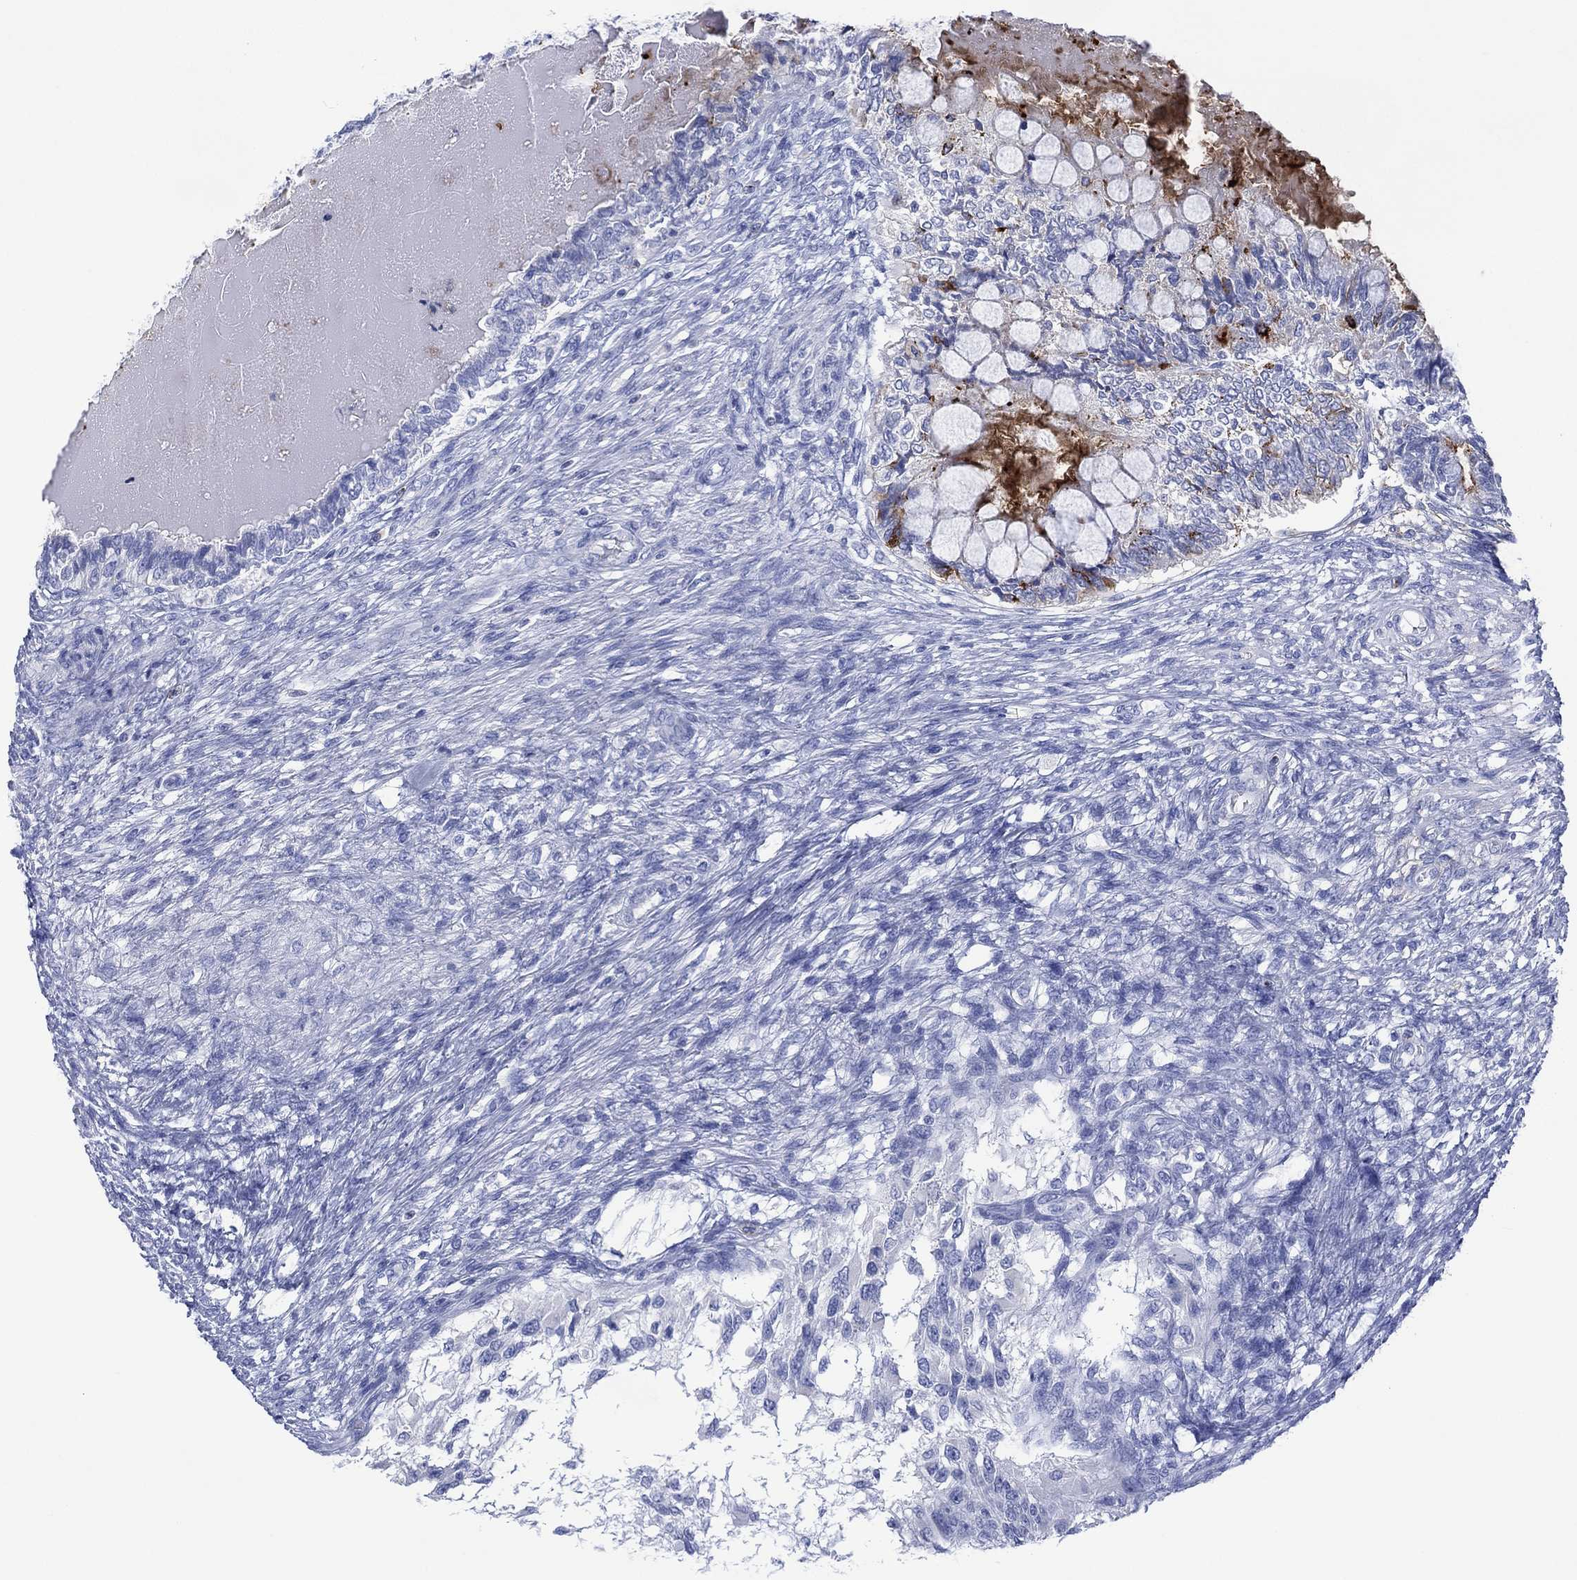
{"staining": {"intensity": "negative", "quantity": "none", "location": "none"}, "tissue": "testis cancer", "cell_type": "Tumor cells", "image_type": "cancer", "snomed": [{"axis": "morphology", "description": "Seminoma, NOS"}, {"axis": "morphology", "description": "Carcinoma, Embryonal, NOS"}, {"axis": "topography", "description": "Testis"}], "caption": "The image displays no significant staining in tumor cells of testis cancer (seminoma).", "gene": "DPP4", "patient": {"sex": "male", "age": 41}}